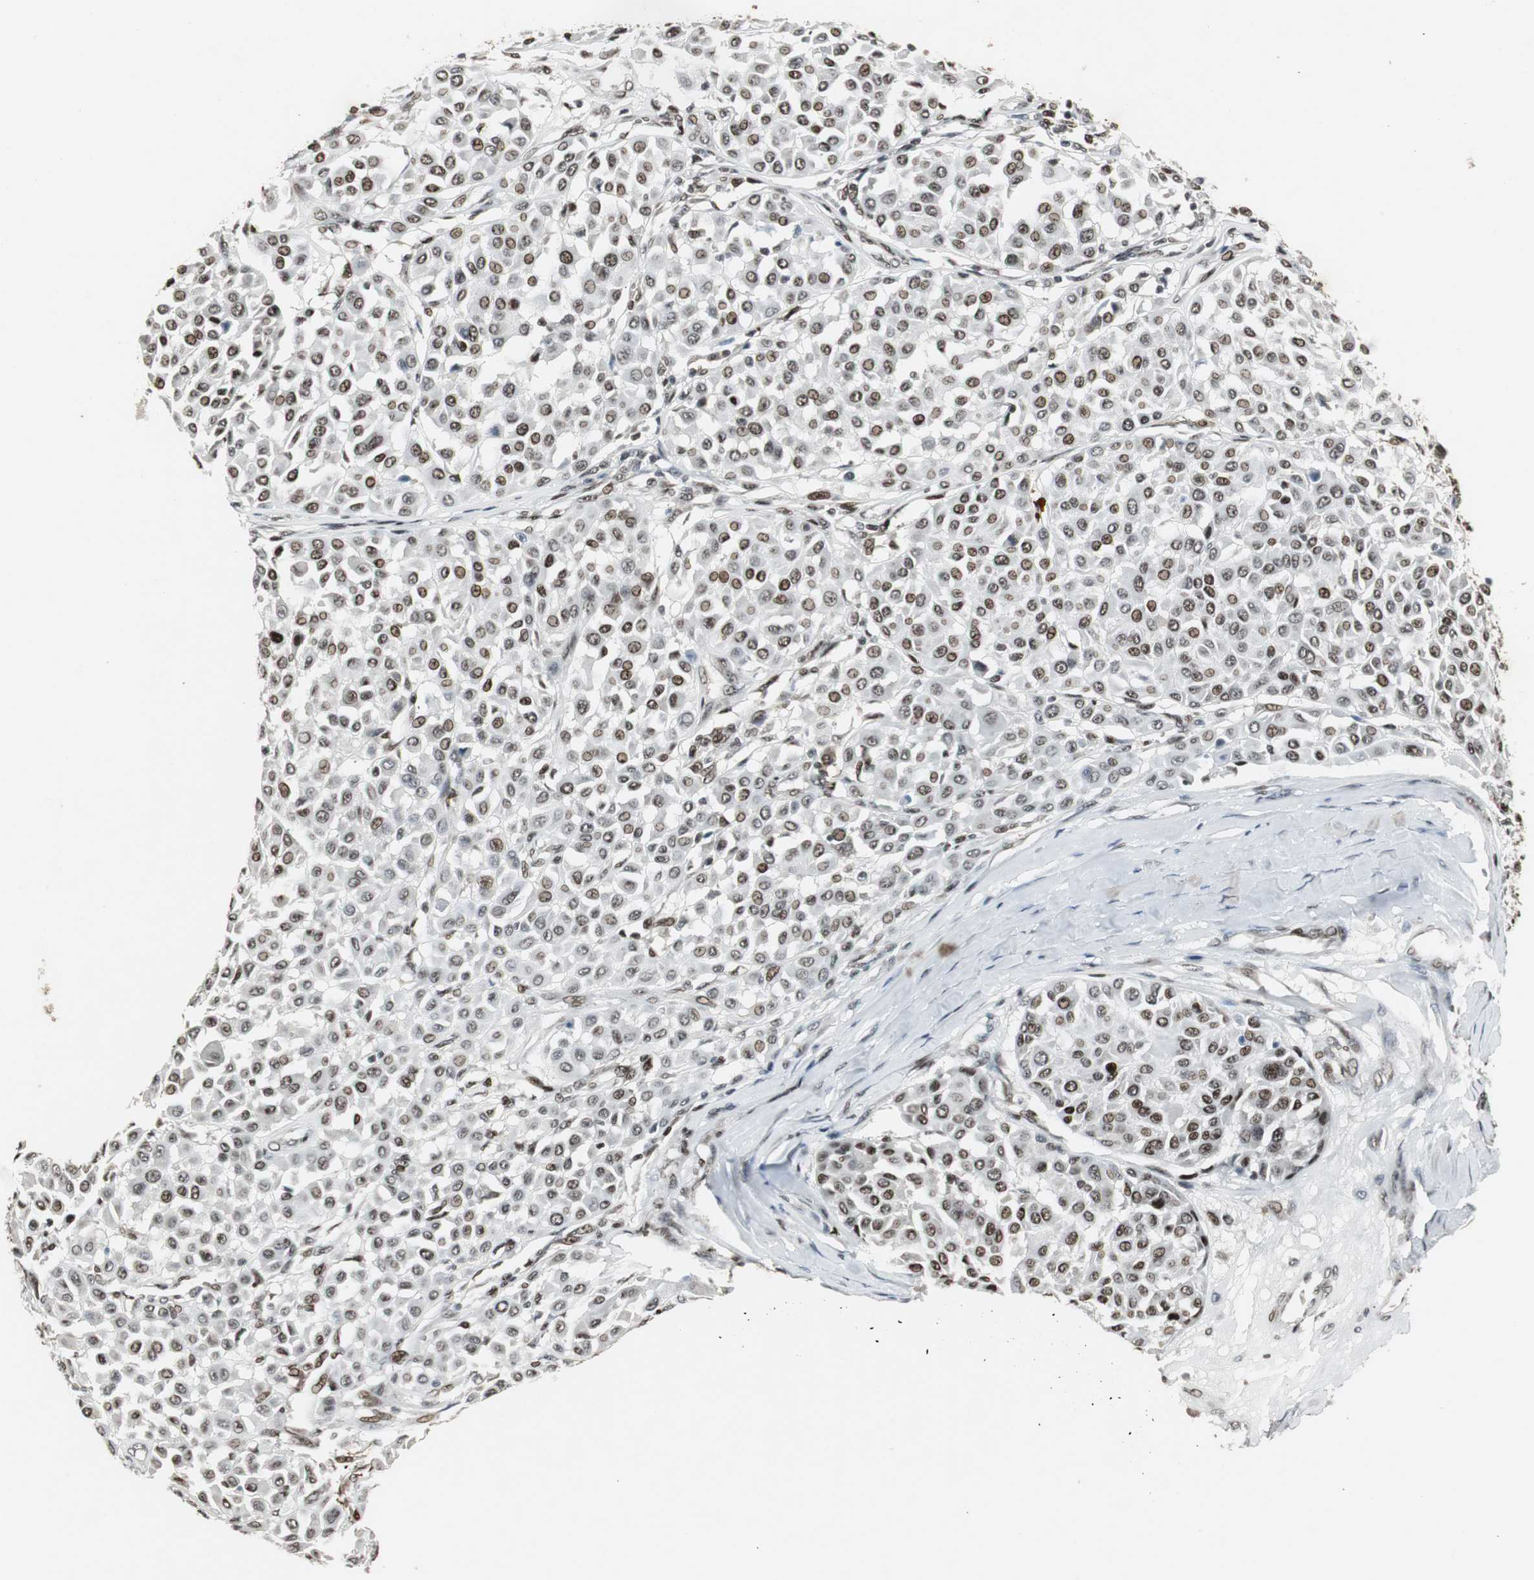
{"staining": {"intensity": "moderate", "quantity": ">75%", "location": "nuclear"}, "tissue": "melanoma", "cell_type": "Tumor cells", "image_type": "cancer", "snomed": [{"axis": "morphology", "description": "Malignant melanoma, Metastatic site"}, {"axis": "topography", "description": "Soft tissue"}], "caption": "About >75% of tumor cells in human melanoma display moderate nuclear protein expression as visualized by brown immunohistochemical staining.", "gene": "TAF5", "patient": {"sex": "male", "age": 41}}